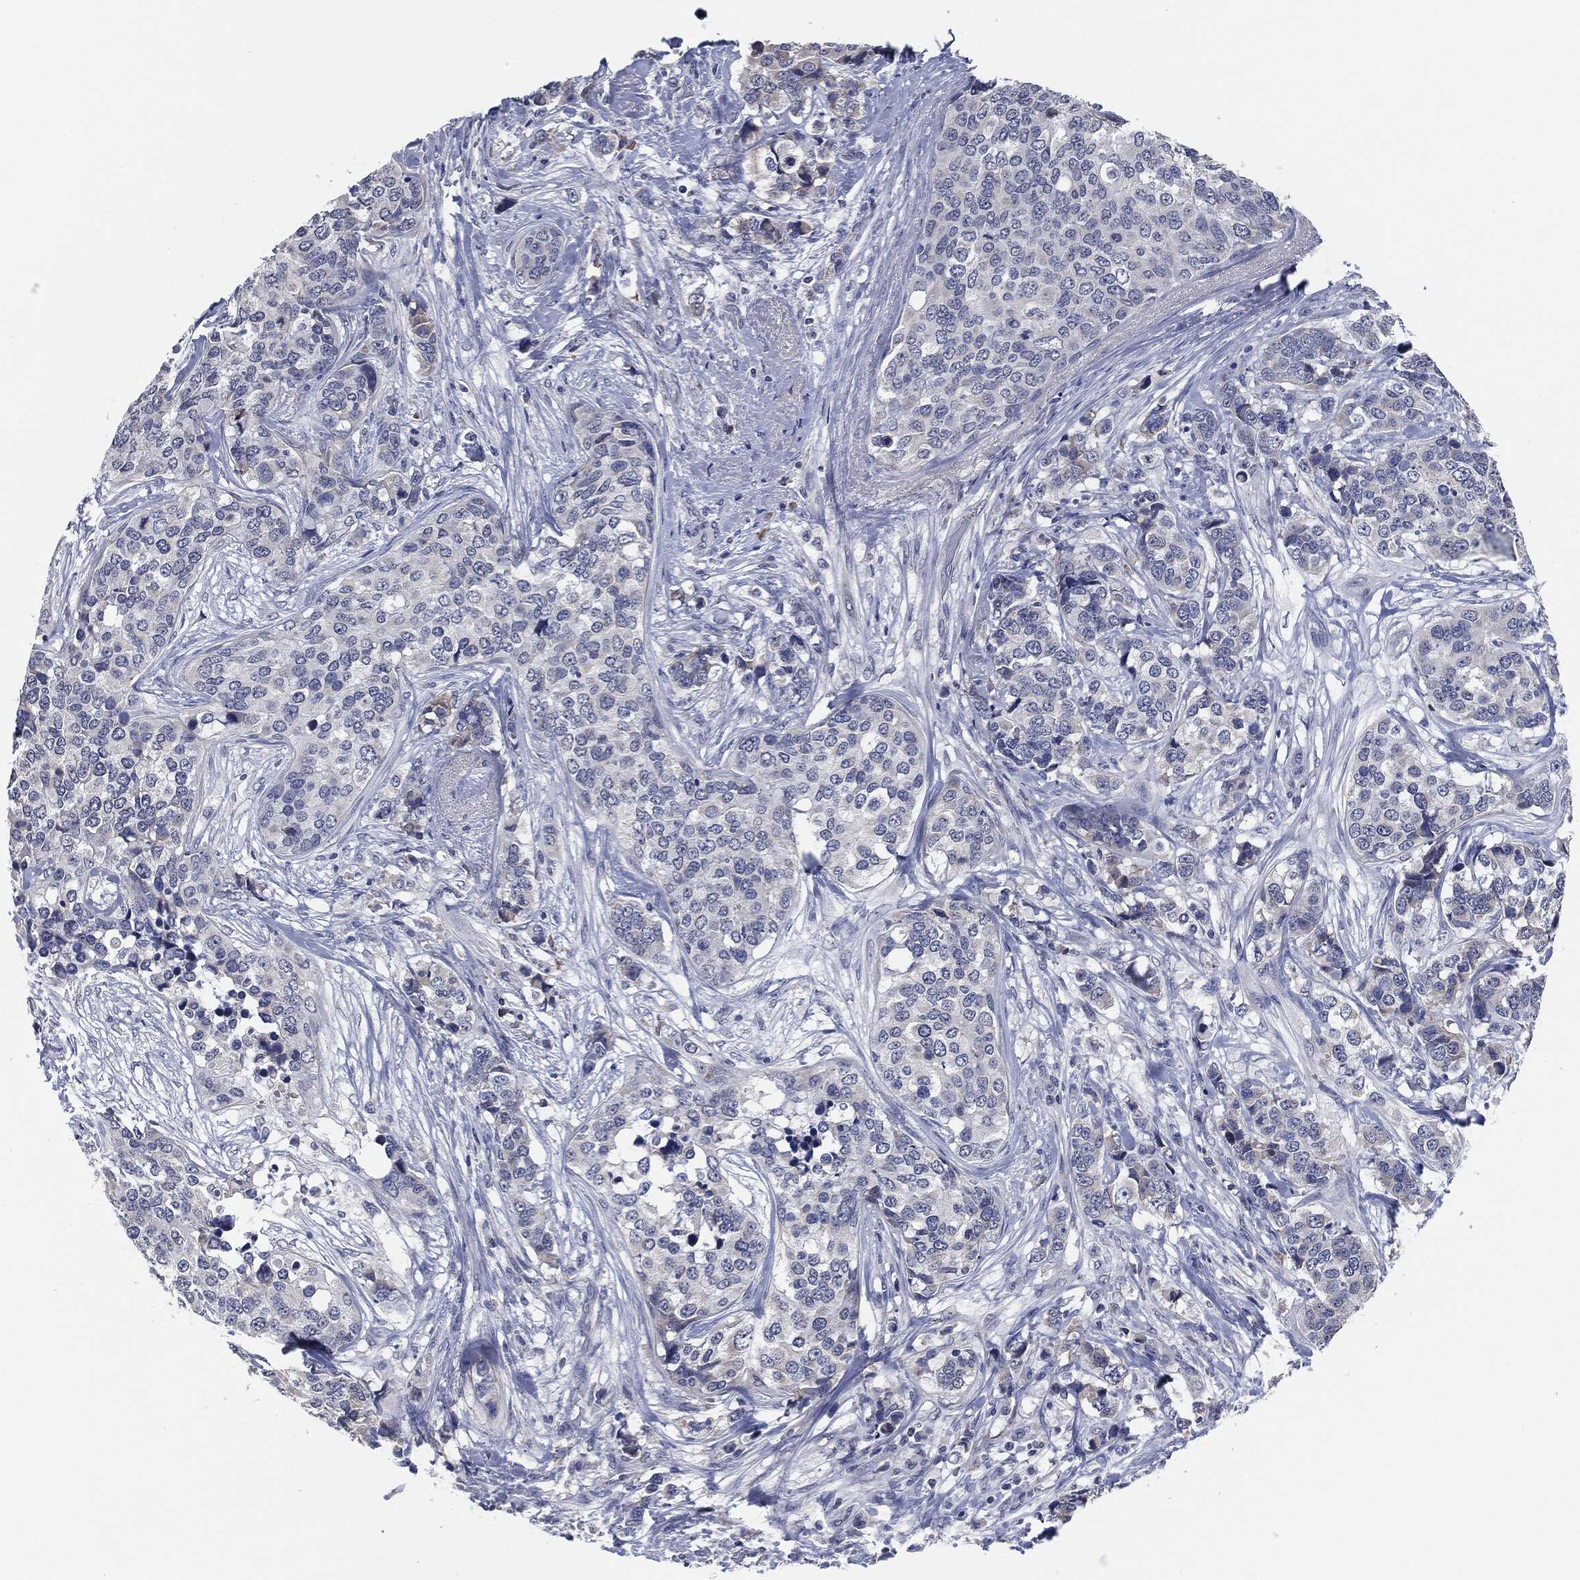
{"staining": {"intensity": "negative", "quantity": "none", "location": "none"}, "tissue": "breast cancer", "cell_type": "Tumor cells", "image_type": "cancer", "snomed": [{"axis": "morphology", "description": "Lobular carcinoma"}, {"axis": "topography", "description": "Breast"}], "caption": "Lobular carcinoma (breast) stained for a protein using immunohistochemistry (IHC) demonstrates no expression tumor cells.", "gene": "IL2RG", "patient": {"sex": "female", "age": 59}}